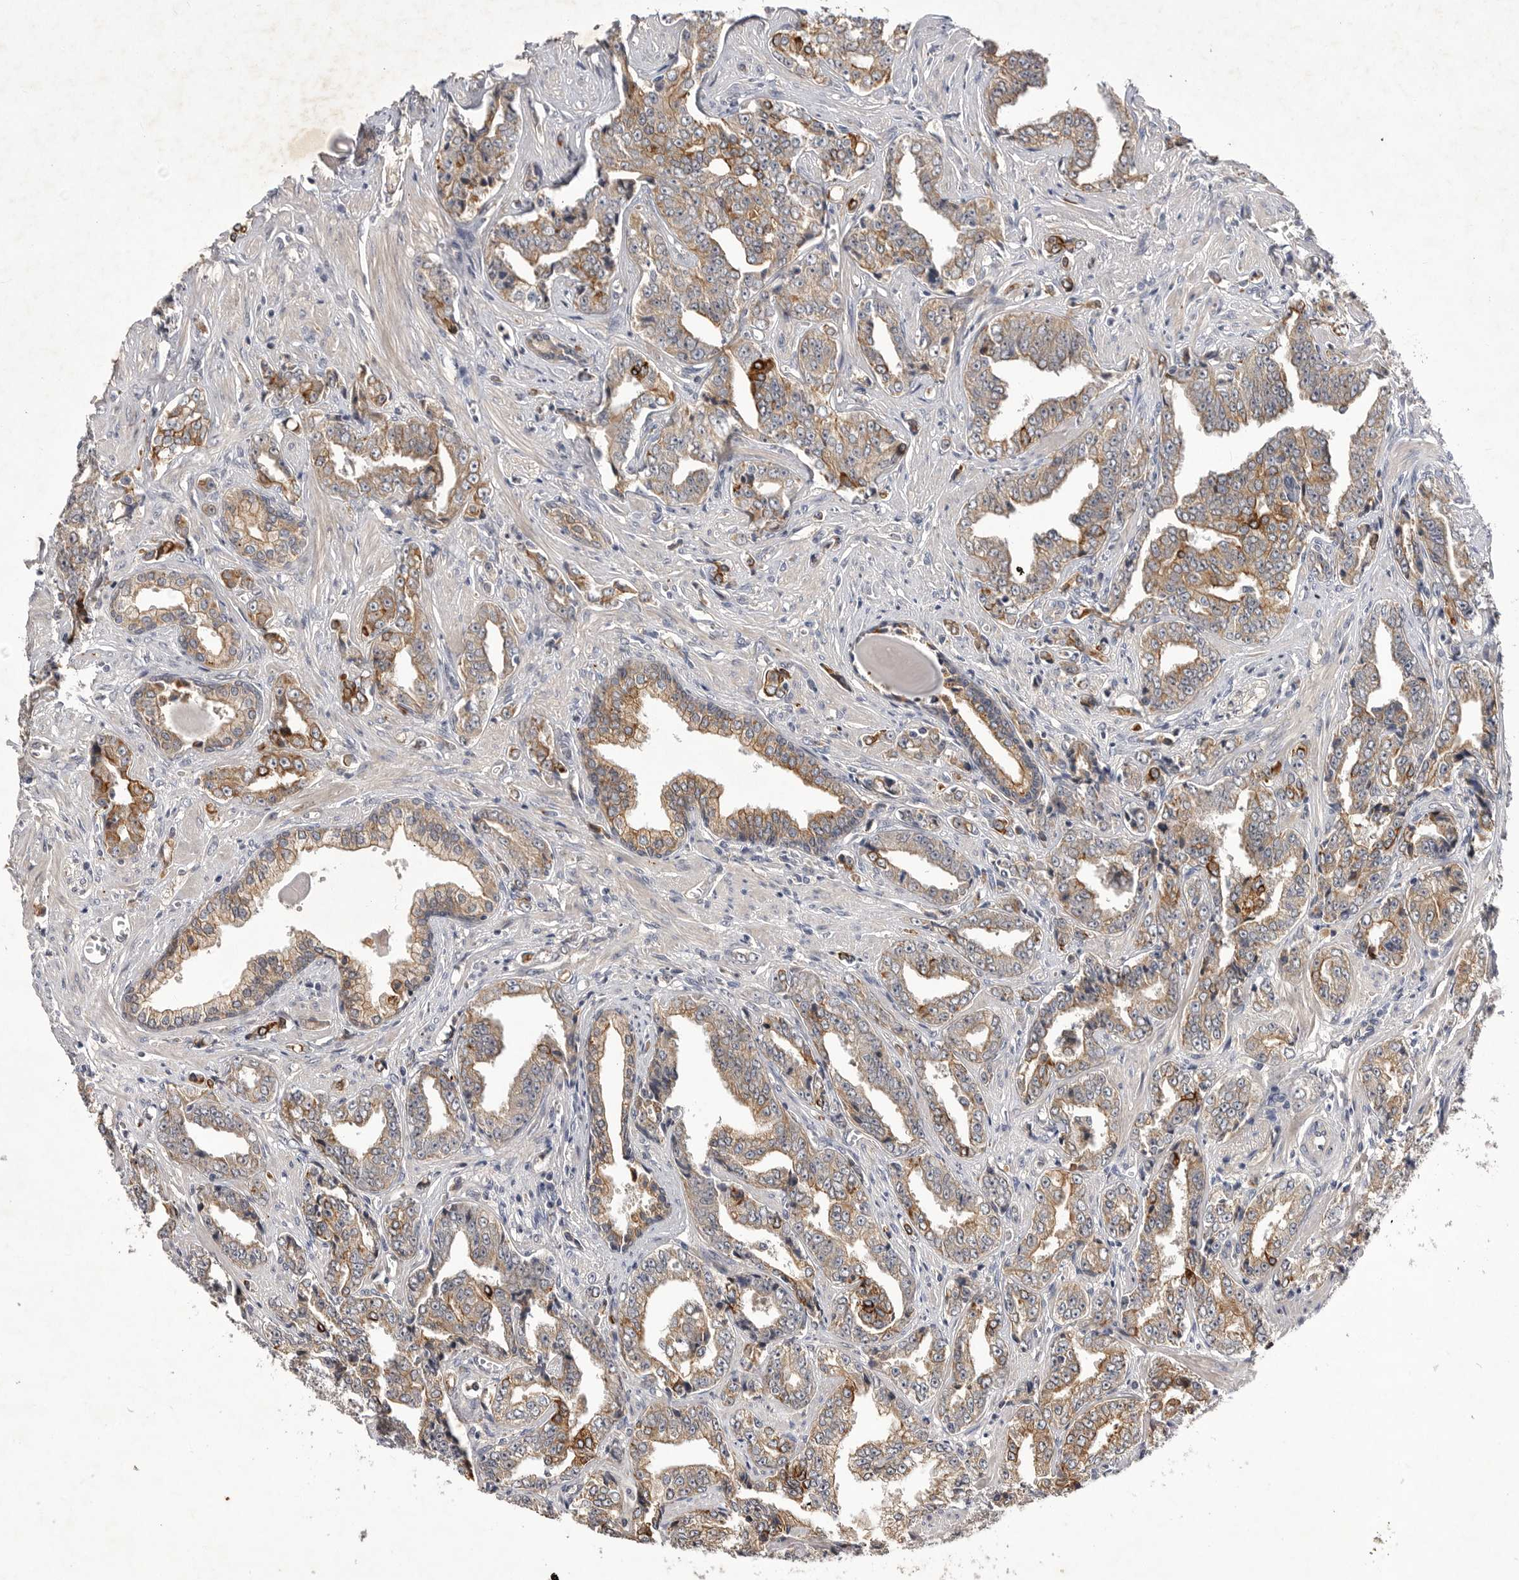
{"staining": {"intensity": "moderate", "quantity": "25%-75%", "location": "cytoplasmic/membranous"}, "tissue": "prostate cancer", "cell_type": "Tumor cells", "image_type": "cancer", "snomed": [{"axis": "morphology", "description": "Adenocarcinoma, High grade"}, {"axis": "topography", "description": "Prostate"}], "caption": "High-power microscopy captured an immunohistochemistry histopathology image of high-grade adenocarcinoma (prostate), revealing moderate cytoplasmic/membranous staining in approximately 25%-75% of tumor cells. (DAB = brown stain, brightfield microscopy at high magnification).", "gene": "DHDDS", "patient": {"sex": "male", "age": 71}}